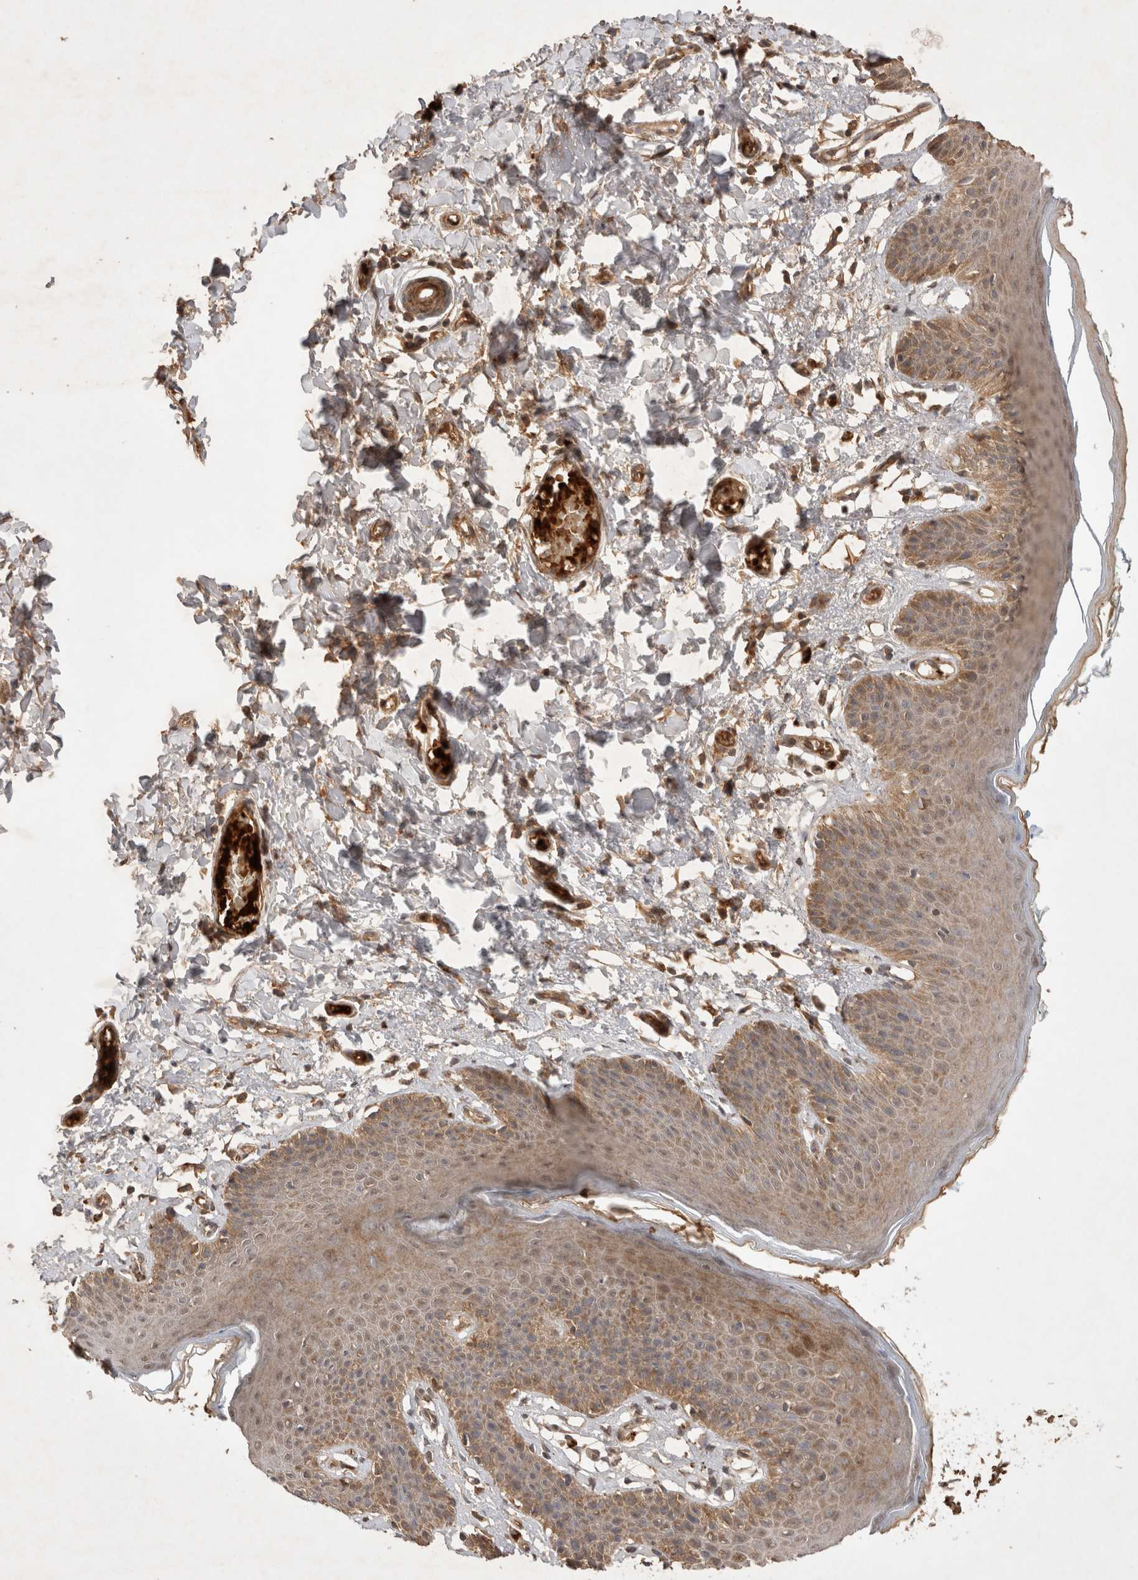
{"staining": {"intensity": "moderate", "quantity": ">75%", "location": "cytoplasmic/membranous"}, "tissue": "skin", "cell_type": "Epidermal cells", "image_type": "normal", "snomed": [{"axis": "morphology", "description": "Normal tissue, NOS"}, {"axis": "topography", "description": "Vulva"}], "caption": "Human skin stained for a protein (brown) displays moderate cytoplasmic/membranous positive staining in about >75% of epidermal cells.", "gene": "FAM221A", "patient": {"sex": "female", "age": 66}}